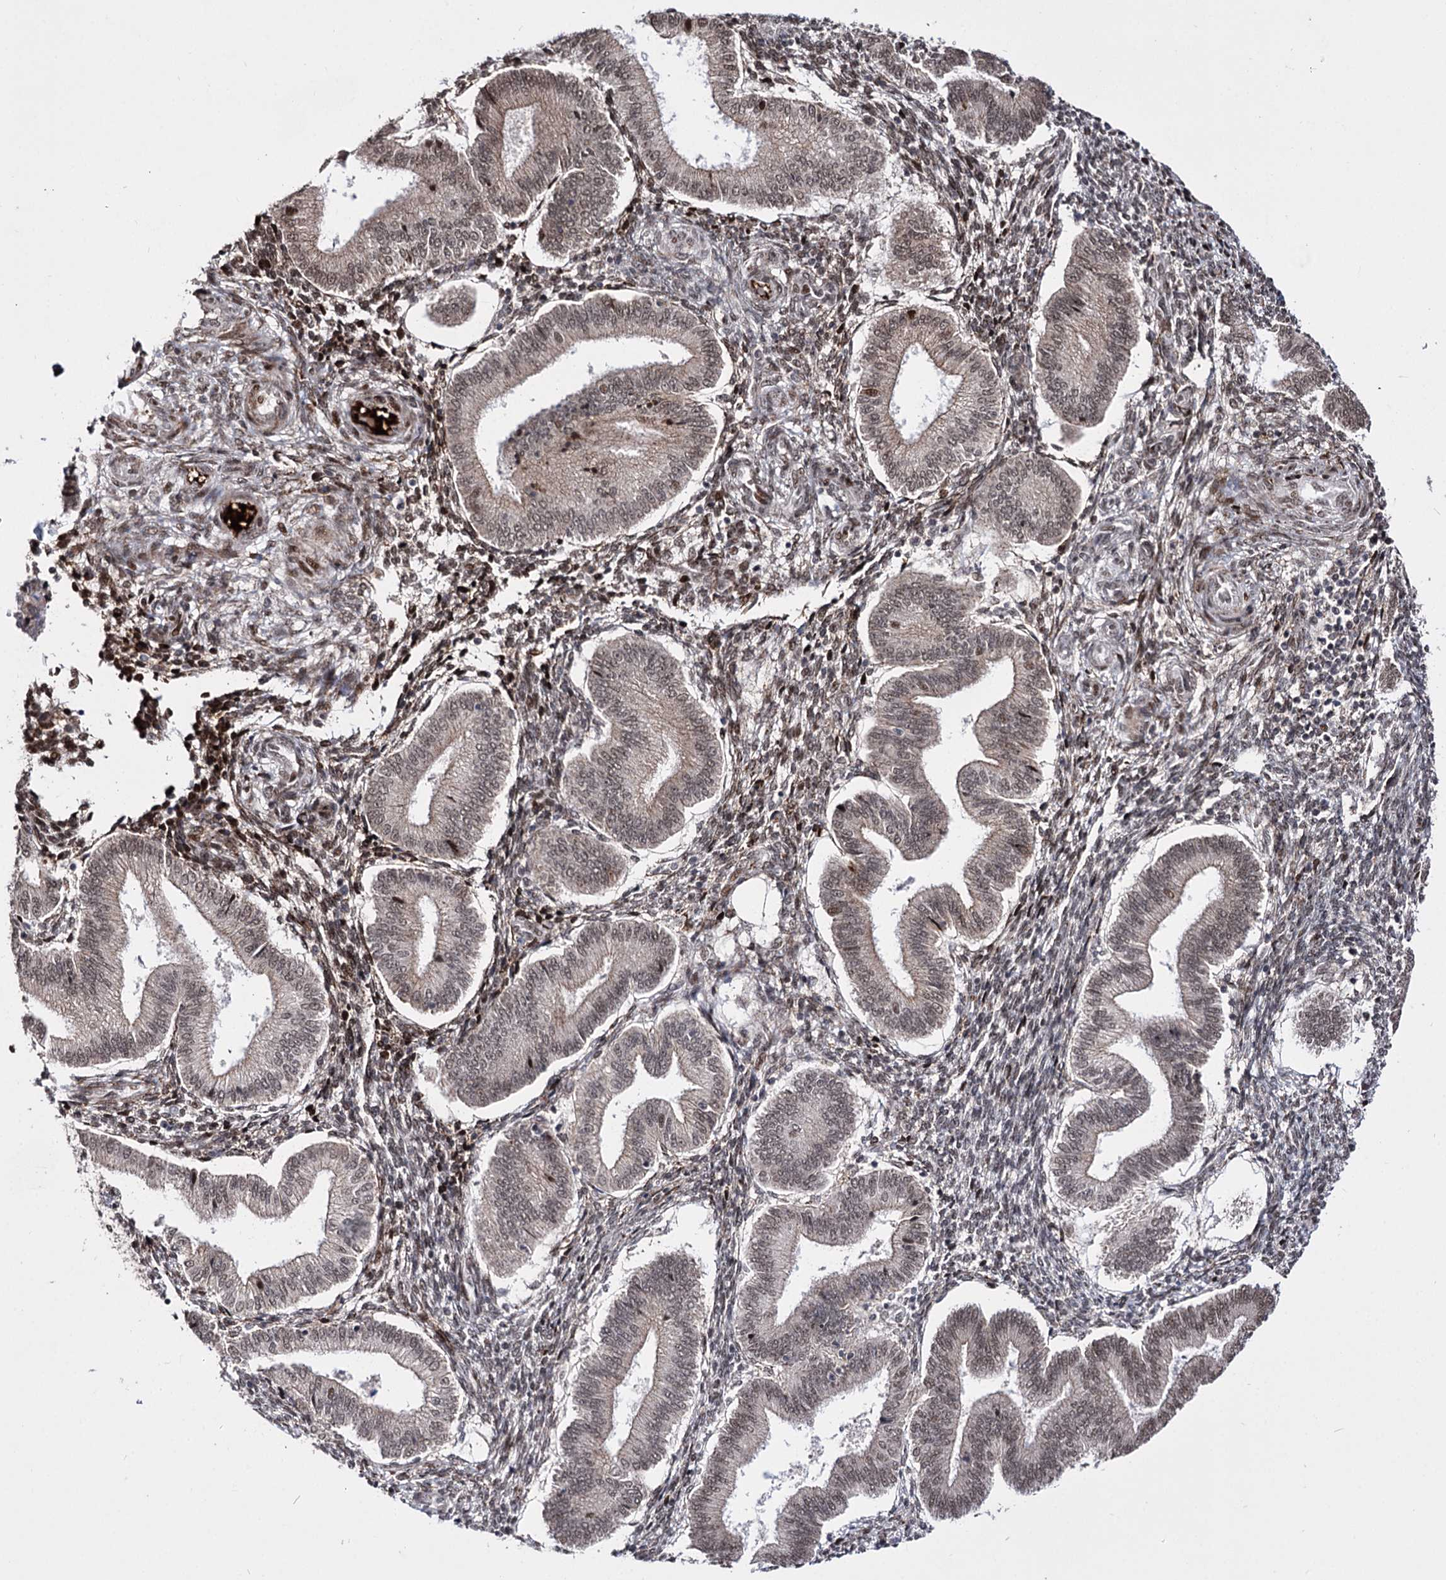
{"staining": {"intensity": "weak", "quantity": ">75%", "location": "nuclear"}, "tissue": "endometrium", "cell_type": "Cells in endometrial stroma", "image_type": "normal", "snomed": [{"axis": "morphology", "description": "Normal tissue, NOS"}, {"axis": "topography", "description": "Endometrium"}], "caption": "Protein expression analysis of unremarkable endometrium exhibits weak nuclear positivity in approximately >75% of cells in endometrial stroma.", "gene": "STOX1", "patient": {"sex": "female", "age": 39}}